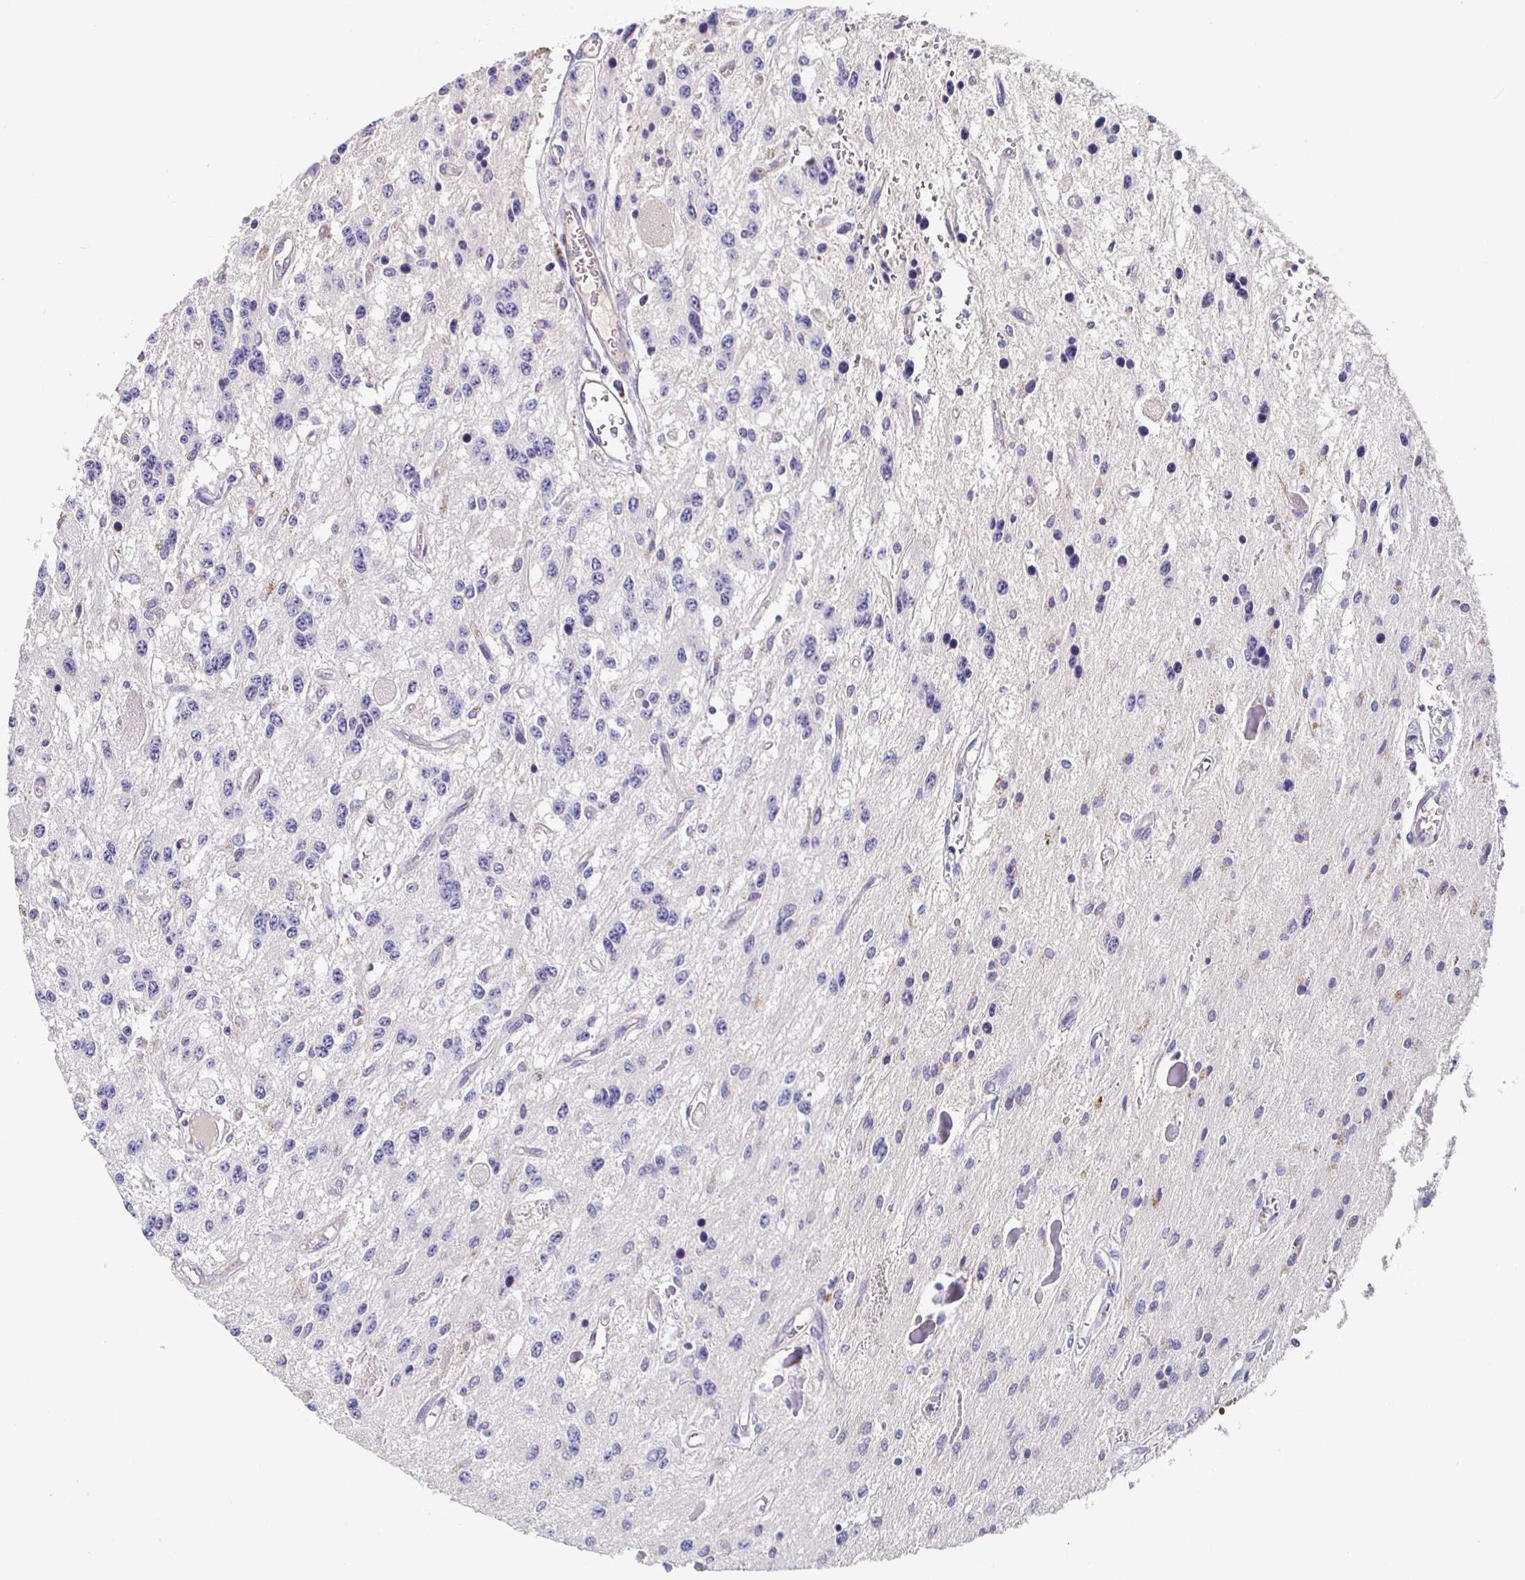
{"staining": {"intensity": "negative", "quantity": "none", "location": "none"}, "tissue": "glioma", "cell_type": "Tumor cells", "image_type": "cancer", "snomed": [{"axis": "morphology", "description": "Glioma, malignant, Low grade"}, {"axis": "topography", "description": "Cerebellum"}], "caption": "Glioma stained for a protein using immunohistochemistry (IHC) exhibits no positivity tumor cells.", "gene": "PIWIL3", "patient": {"sex": "female", "age": 14}}